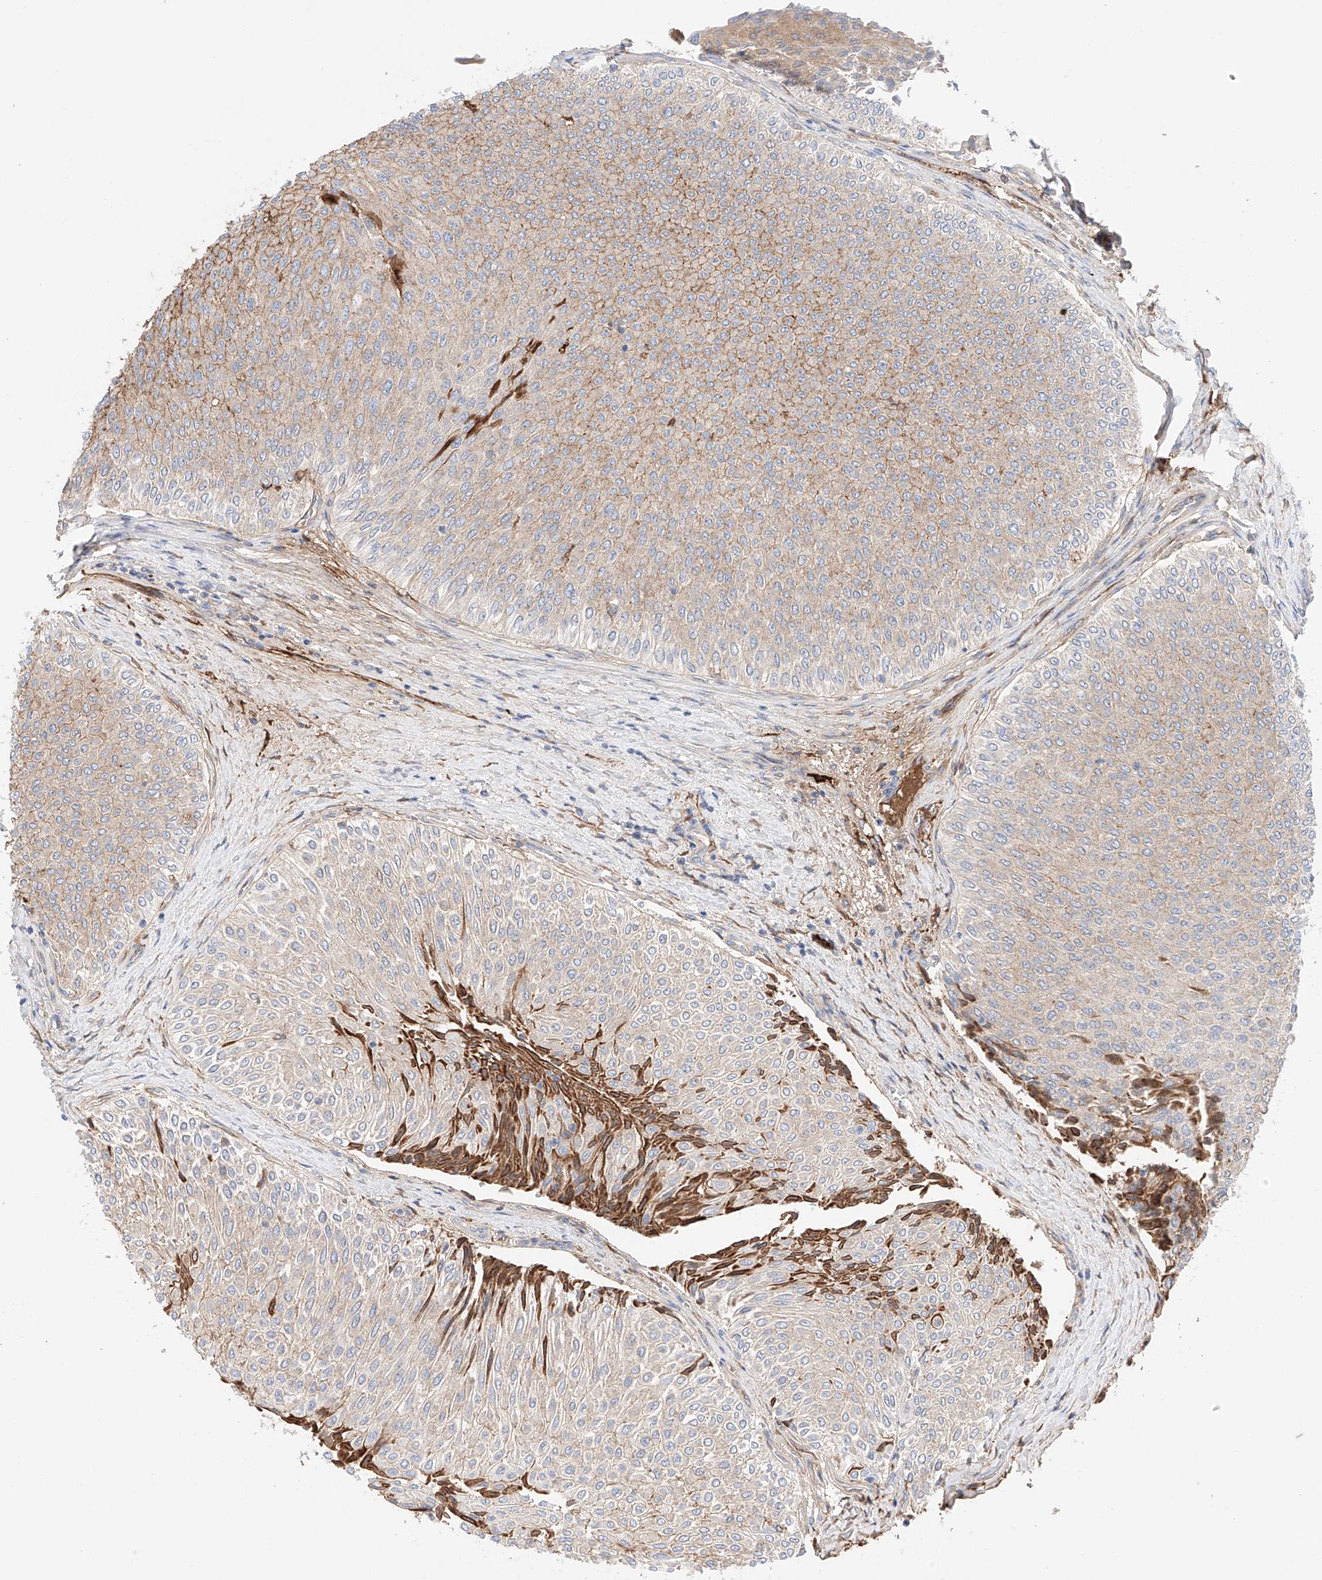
{"staining": {"intensity": "strong", "quantity": "<25%", "location": "cytoplasmic/membranous"}, "tissue": "urothelial cancer", "cell_type": "Tumor cells", "image_type": "cancer", "snomed": [{"axis": "morphology", "description": "Urothelial carcinoma, Low grade"}, {"axis": "topography", "description": "Urinary bladder"}], "caption": "Brown immunohistochemical staining in human urothelial cancer reveals strong cytoplasmic/membranous positivity in about <25% of tumor cells.", "gene": "PGGT1B", "patient": {"sex": "male", "age": 78}}